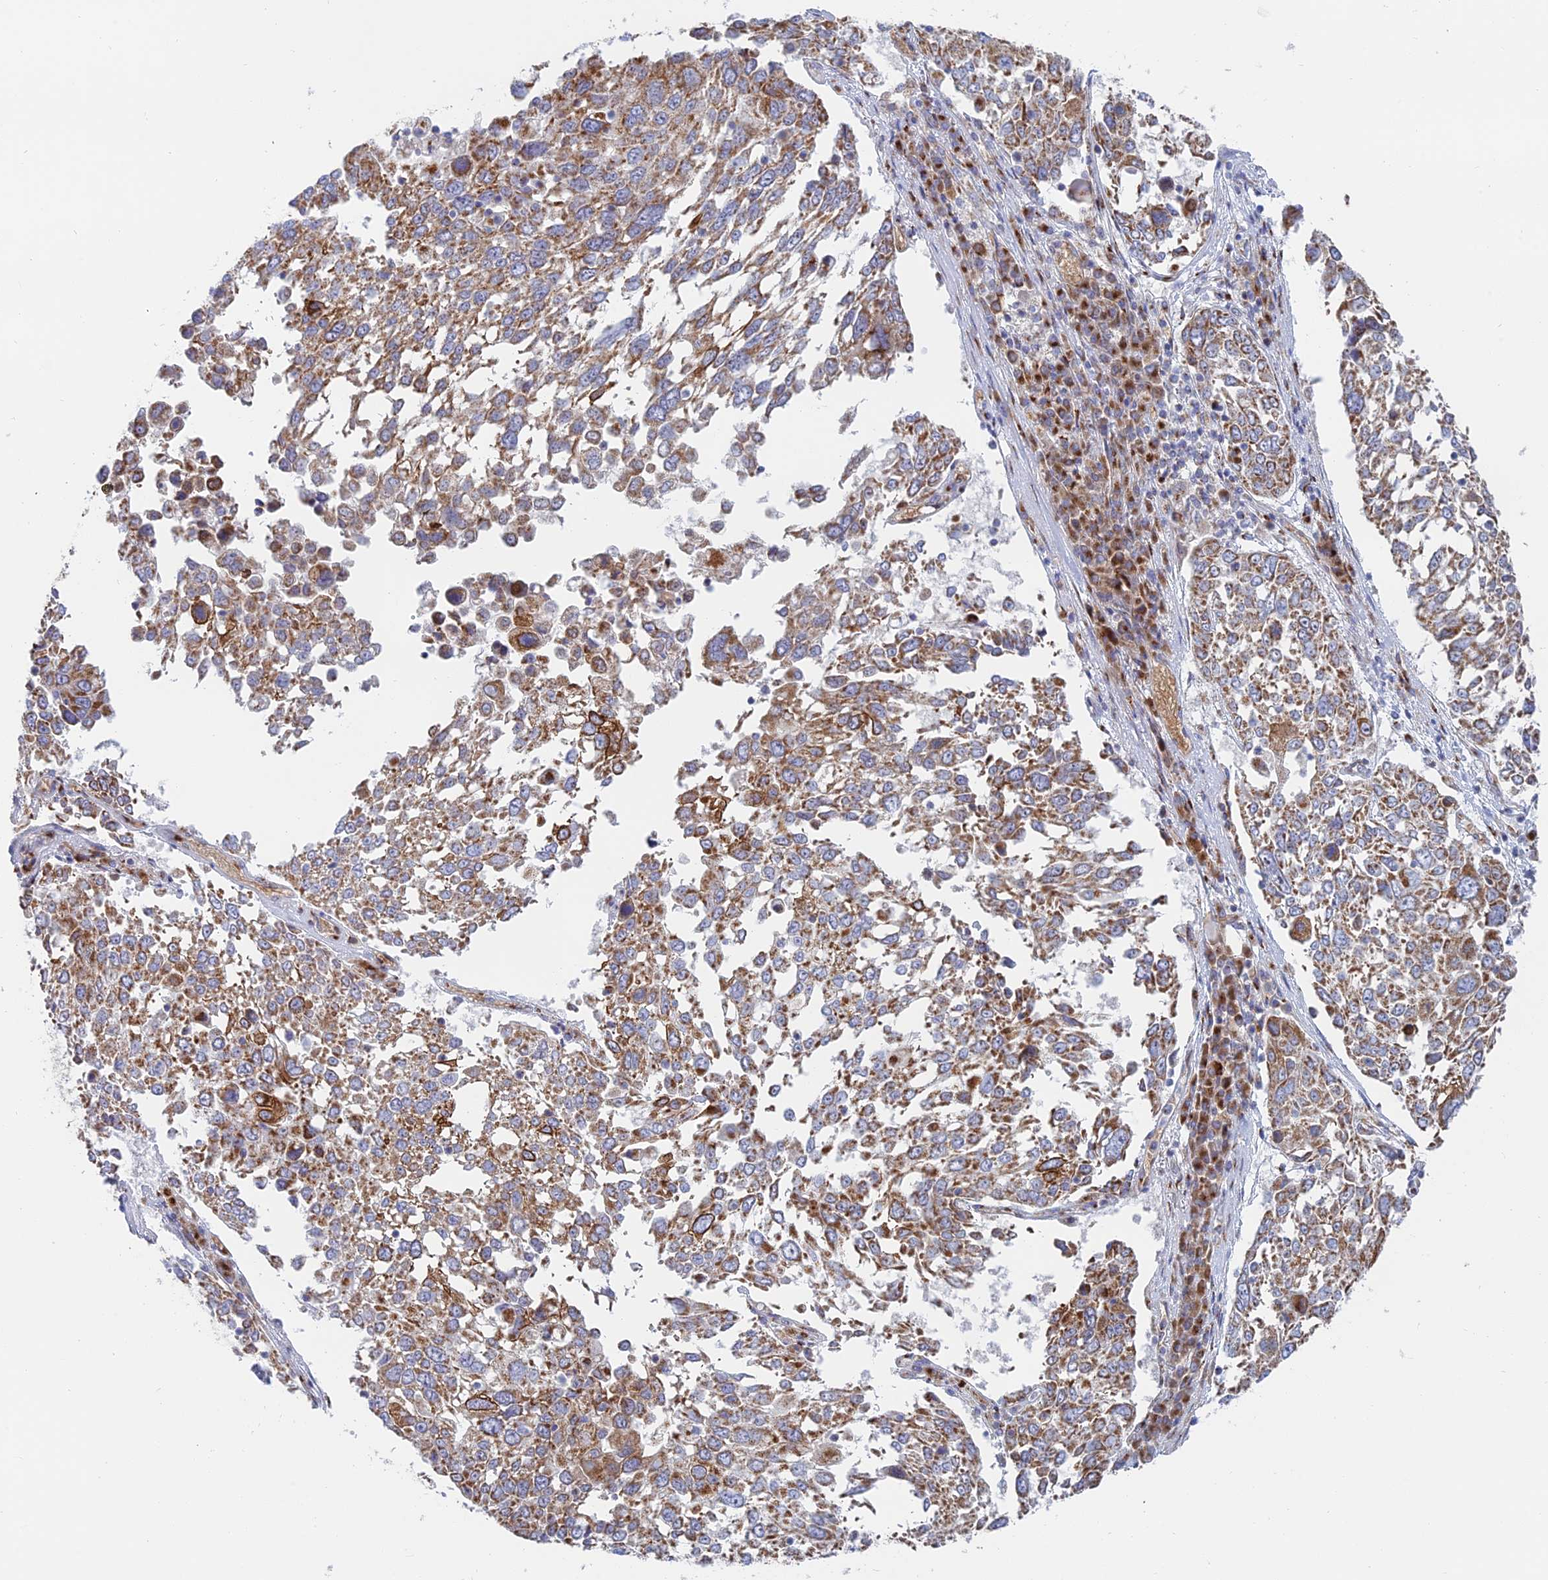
{"staining": {"intensity": "moderate", "quantity": ">75%", "location": "cytoplasmic/membranous"}, "tissue": "lung cancer", "cell_type": "Tumor cells", "image_type": "cancer", "snomed": [{"axis": "morphology", "description": "Squamous cell carcinoma, NOS"}, {"axis": "topography", "description": "Lung"}], "caption": "Lung cancer (squamous cell carcinoma) stained with a brown dye demonstrates moderate cytoplasmic/membranous positive positivity in approximately >75% of tumor cells.", "gene": "HS2ST1", "patient": {"sex": "male", "age": 65}}